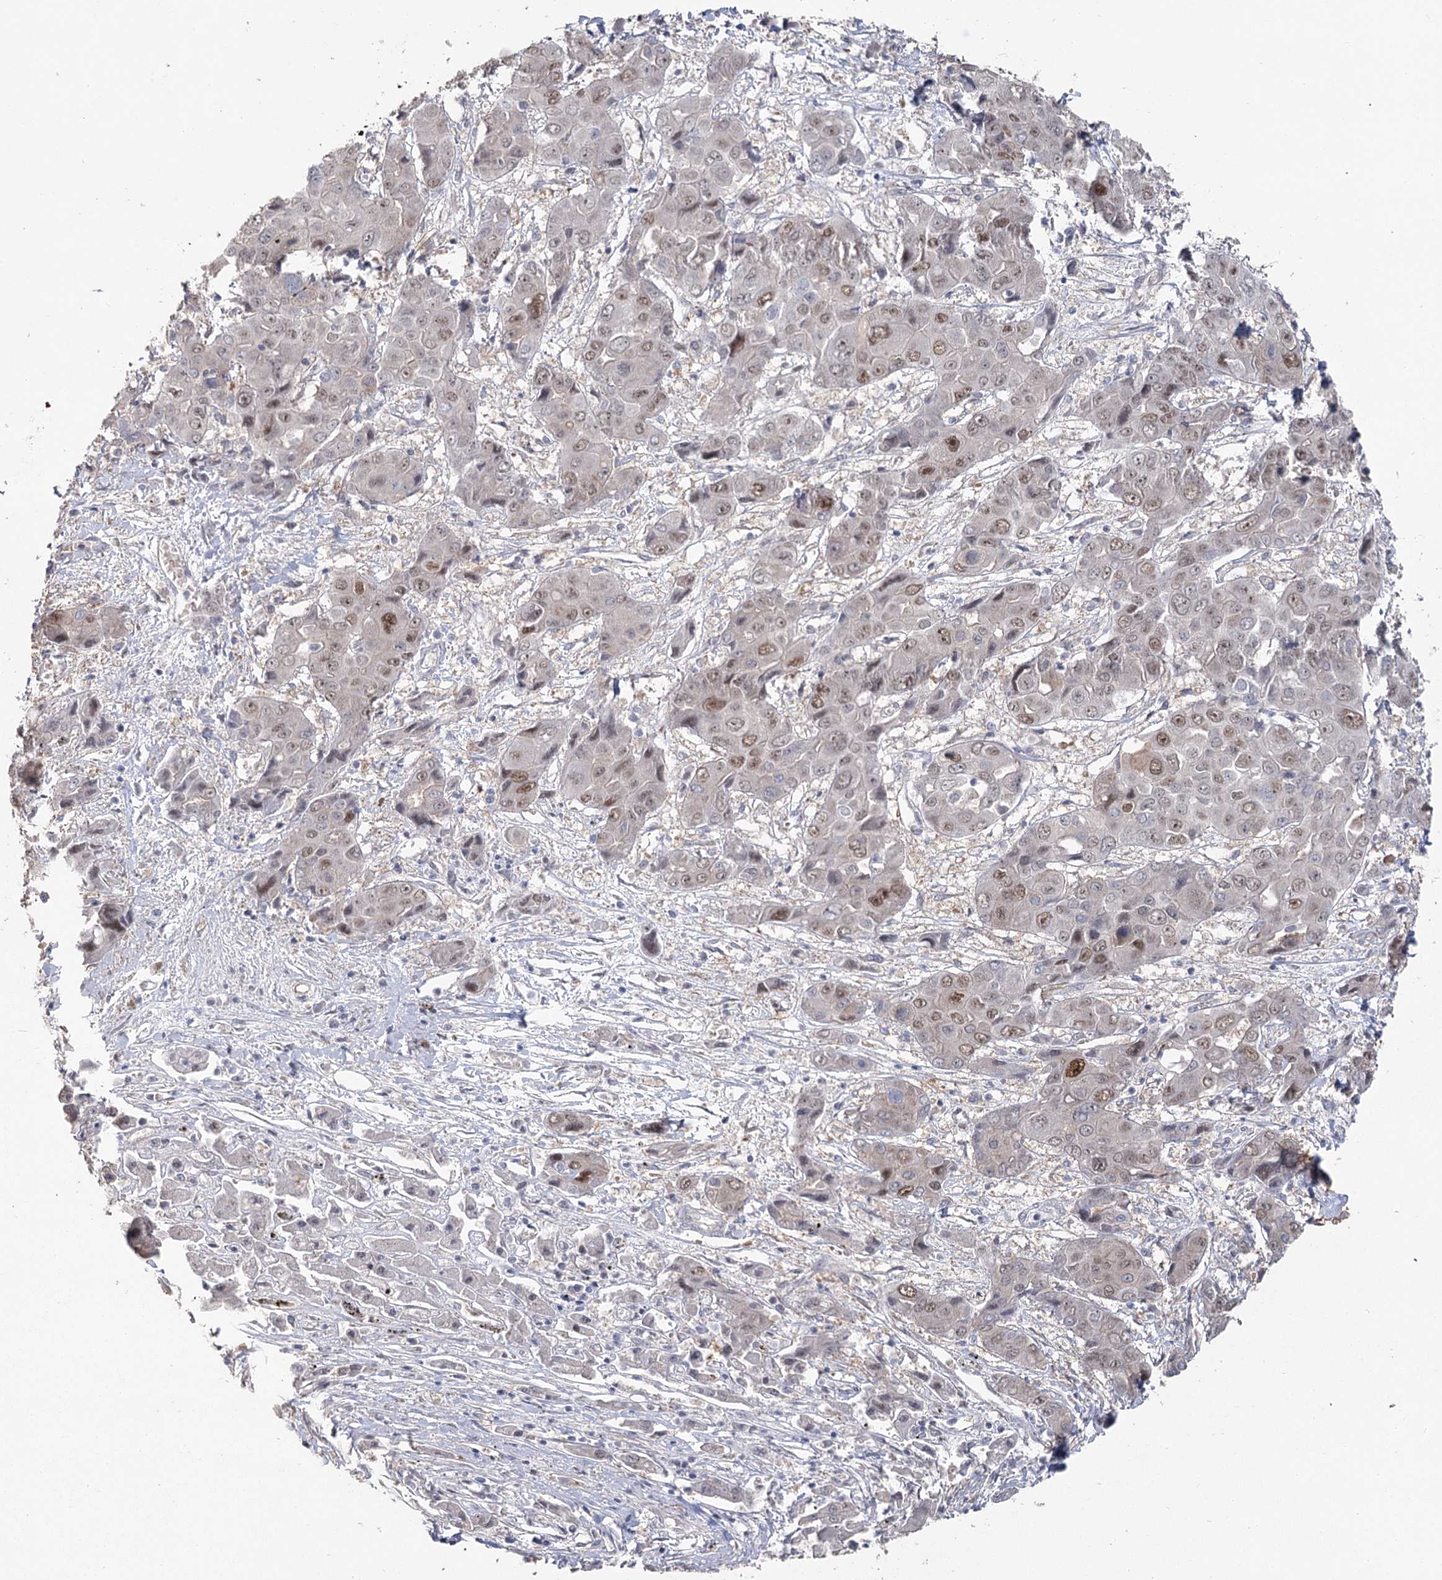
{"staining": {"intensity": "moderate", "quantity": "<25%", "location": "nuclear"}, "tissue": "liver cancer", "cell_type": "Tumor cells", "image_type": "cancer", "snomed": [{"axis": "morphology", "description": "Cholangiocarcinoma"}, {"axis": "topography", "description": "Liver"}], "caption": "A photomicrograph of cholangiocarcinoma (liver) stained for a protein shows moderate nuclear brown staining in tumor cells.", "gene": "MAP3K13", "patient": {"sex": "male", "age": 67}}